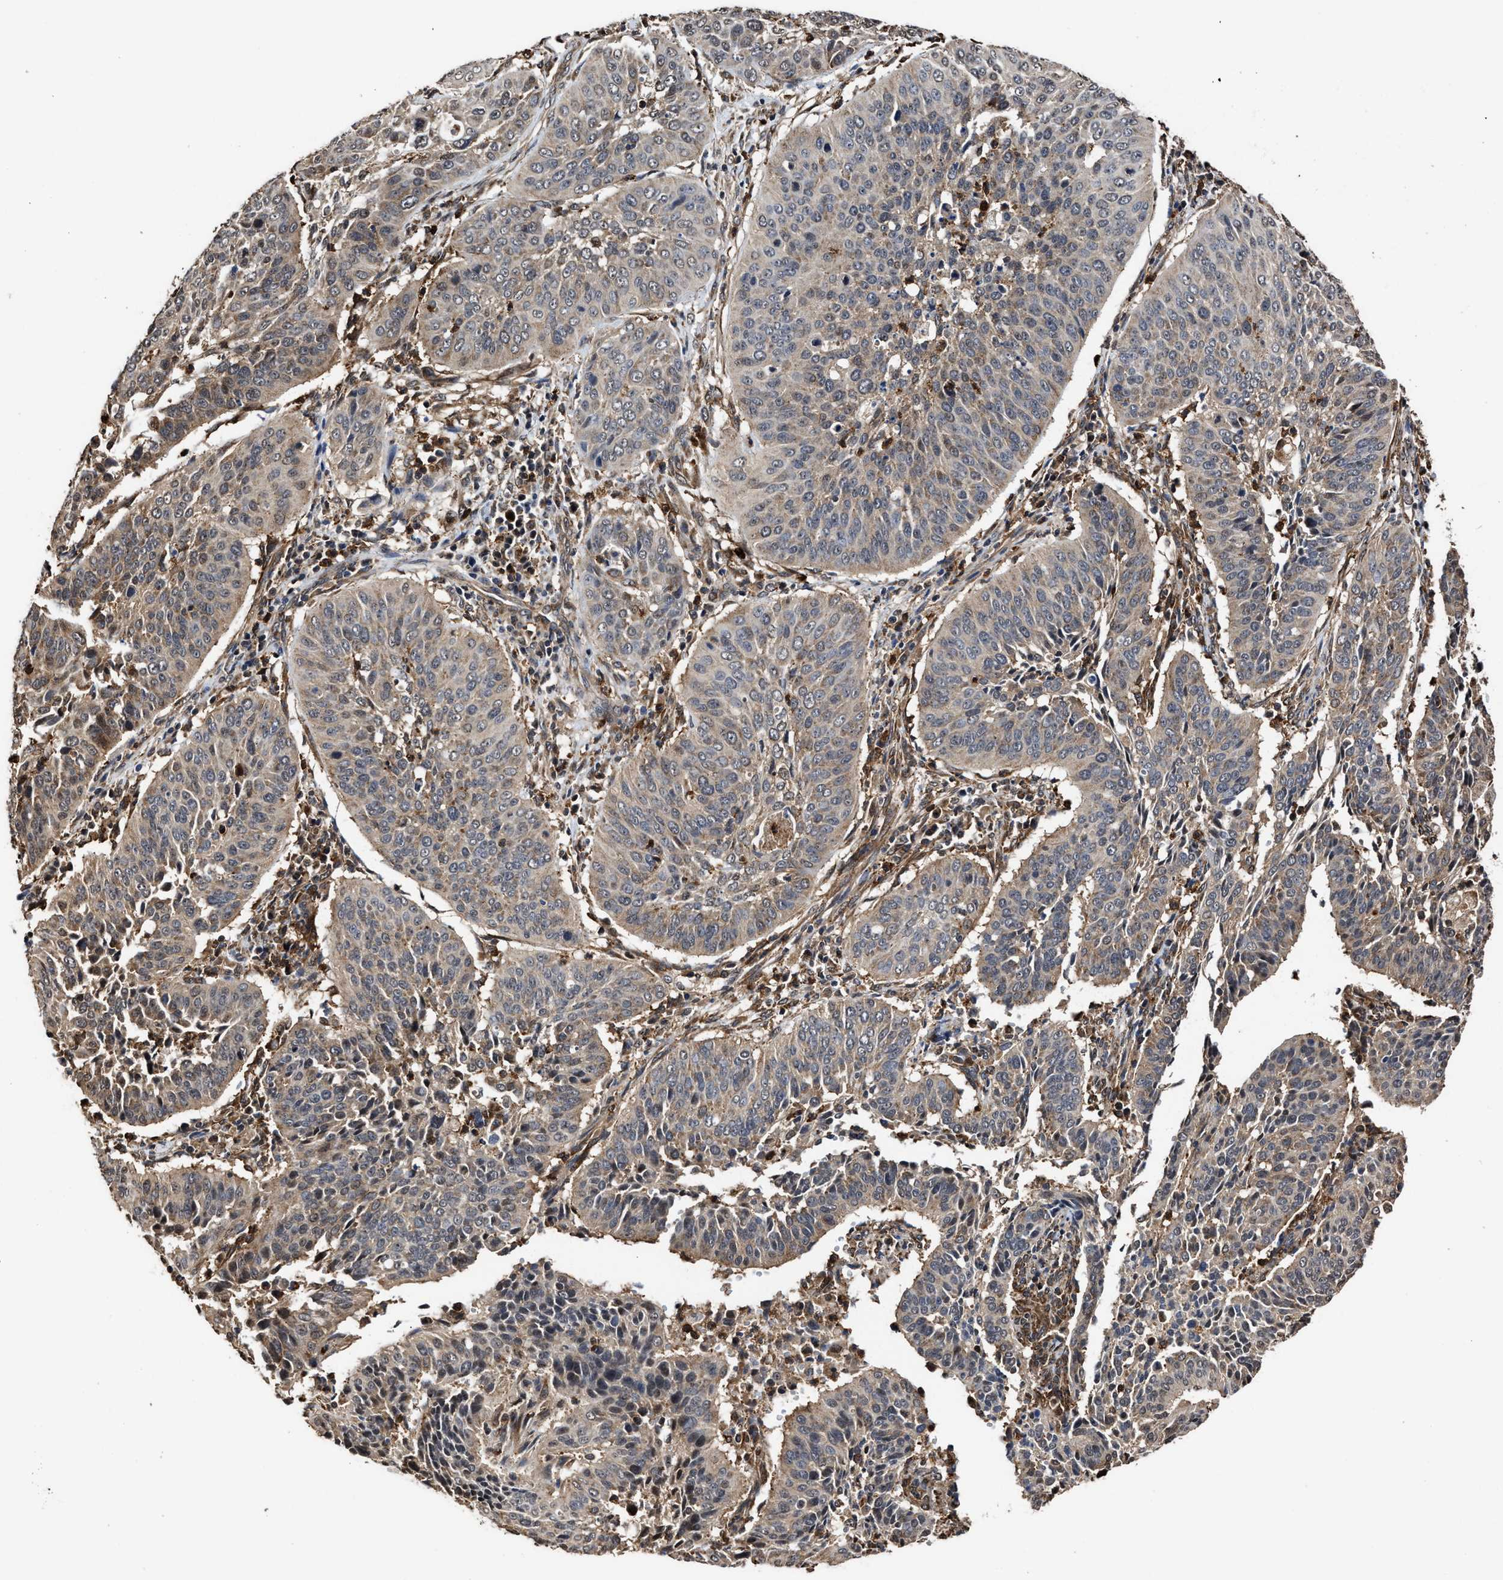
{"staining": {"intensity": "weak", "quantity": "25%-75%", "location": "cytoplasmic/membranous"}, "tissue": "cervical cancer", "cell_type": "Tumor cells", "image_type": "cancer", "snomed": [{"axis": "morphology", "description": "Normal tissue, NOS"}, {"axis": "morphology", "description": "Squamous cell carcinoma, NOS"}, {"axis": "topography", "description": "Cervix"}], "caption": "Cervical squamous cell carcinoma stained with a protein marker displays weak staining in tumor cells.", "gene": "SEPTIN2", "patient": {"sex": "female", "age": 39}}